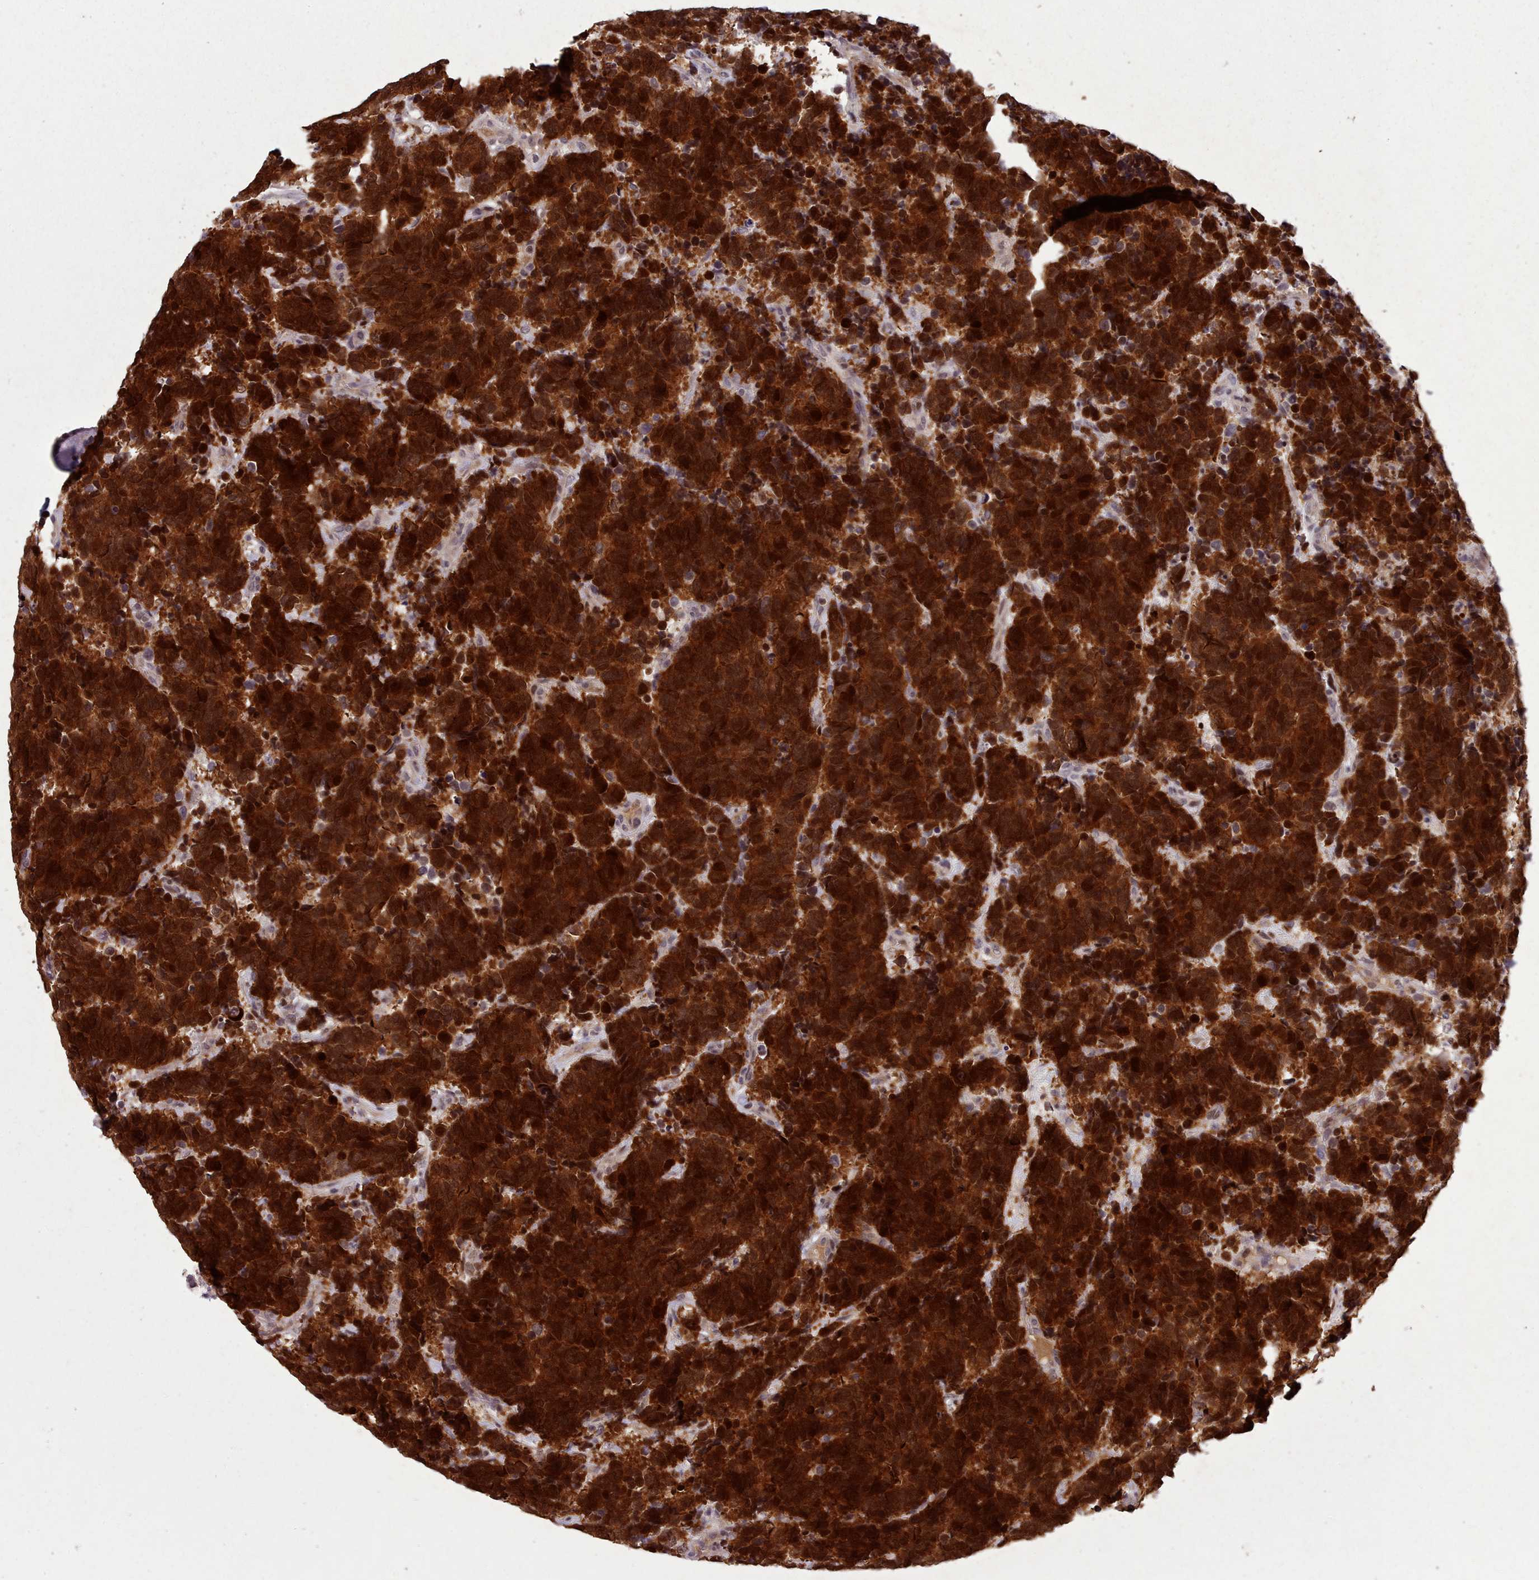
{"staining": {"intensity": "strong", "quantity": ">75%", "location": "cytoplasmic/membranous,nuclear"}, "tissue": "carcinoid", "cell_type": "Tumor cells", "image_type": "cancer", "snomed": [{"axis": "morphology", "description": "Carcinoma, NOS"}, {"axis": "morphology", "description": "Carcinoid, malignant, NOS"}, {"axis": "topography", "description": "Urinary bladder"}], "caption": "Immunohistochemical staining of carcinoma demonstrates high levels of strong cytoplasmic/membranous and nuclear staining in approximately >75% of tumor cells.", "gene": "ENSA", "patient": {"sex": "male", "age": 57}}